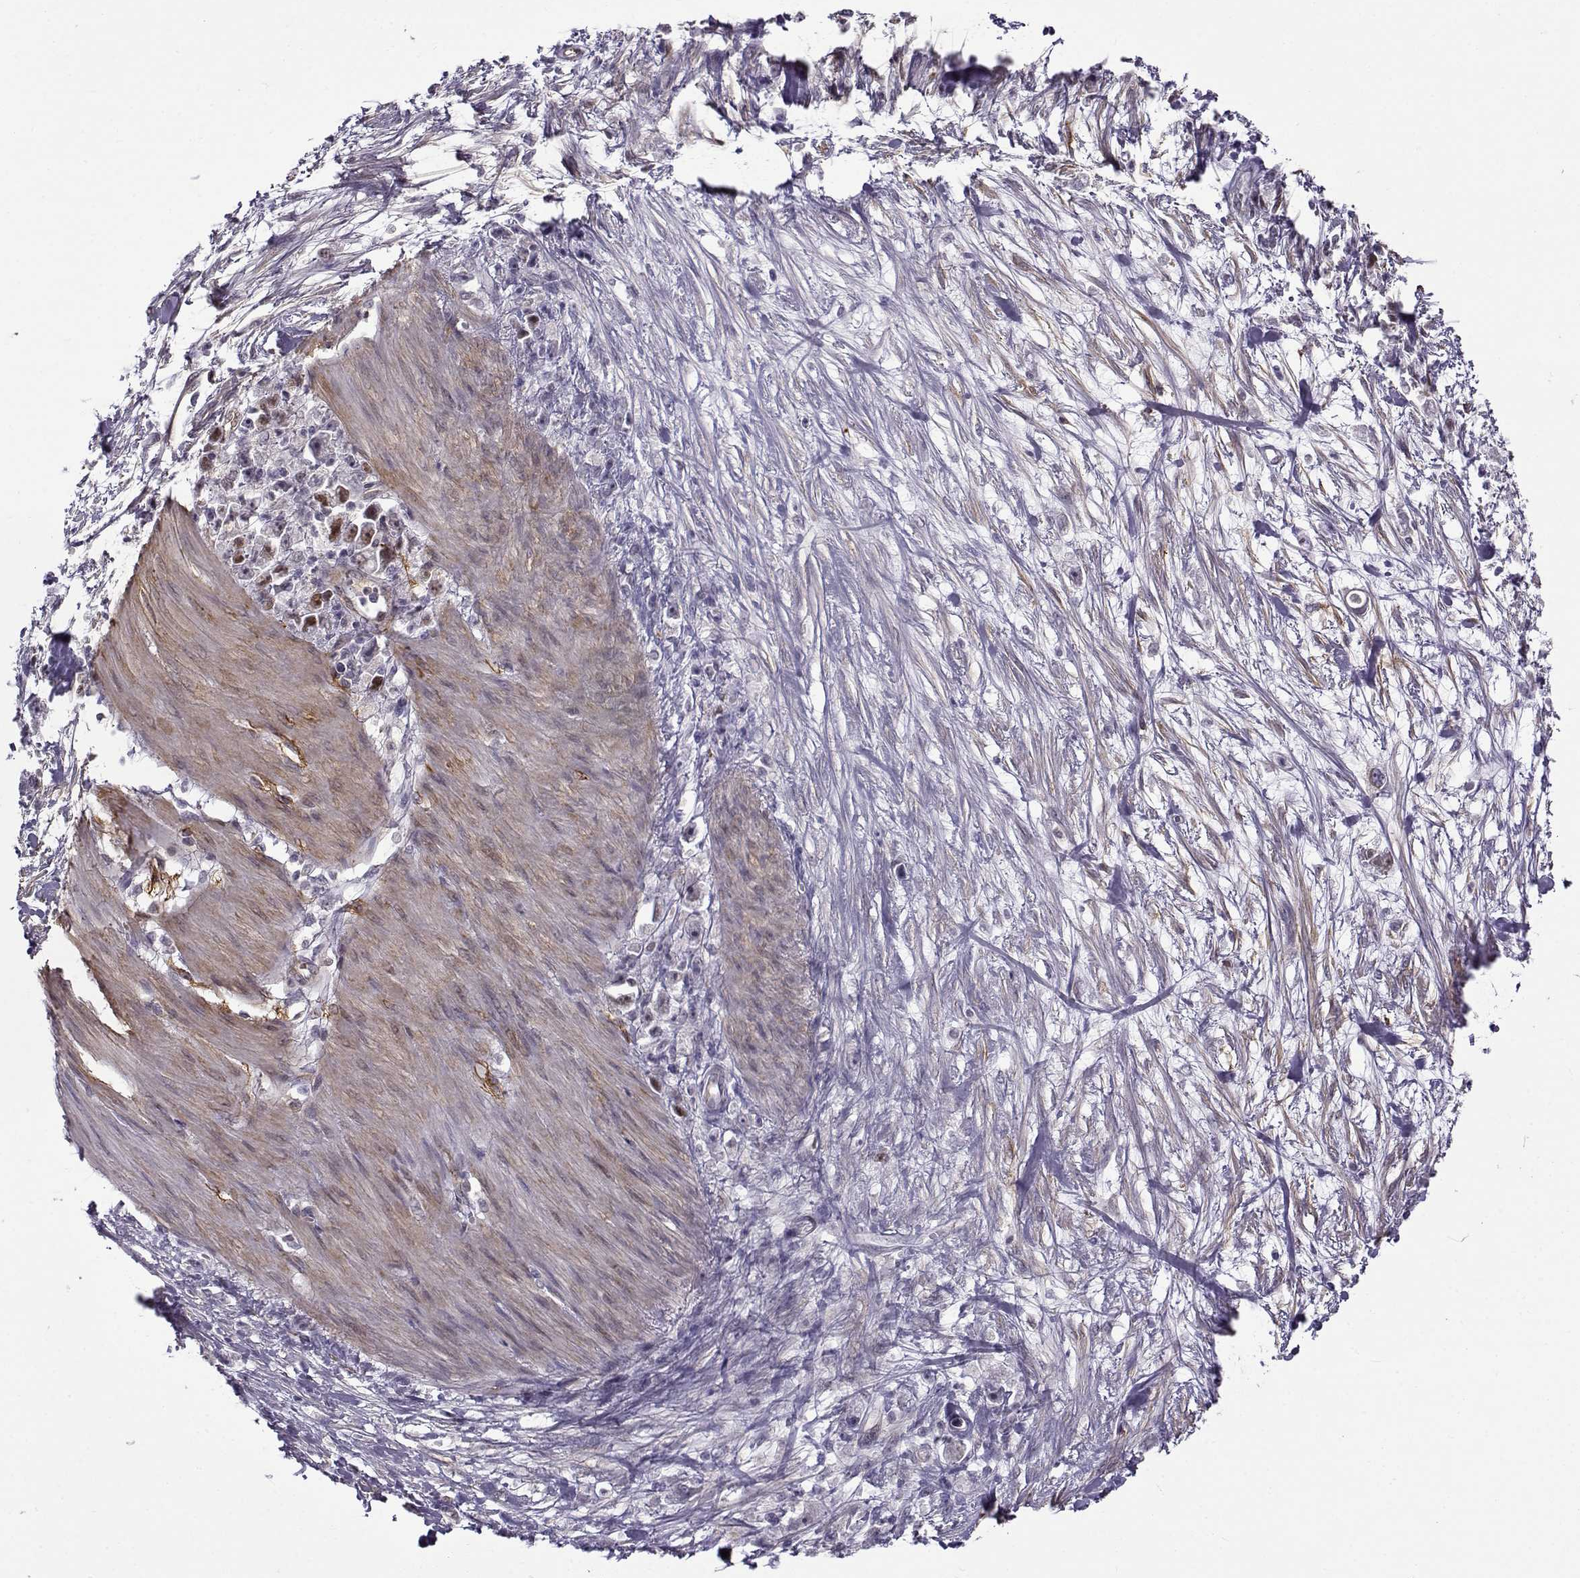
{"staining": {"intensity": "weak", "quantity": "25%-75%", "location": "cytoplasmic/membranous"}, "tissue": "stomach cancer", "cell_type": "Tumor cells", "image_type": "cancer", "snomed": [{"axis": "morphology", "description": "Adenocarcinoma, NOS"}, {"axis": "topography", "description": "Stomach"}], "caption": "Immunohistochemistry (IHC) (DAB (3,3'-diaminobenzidine)) staining of adenocarcinoma (stomach) reveals weak cytoplasmic/membranous protein positivity in approximately 25%-75% of tumor cells. (IHC, brightfield microscopy, high magnification).", "gene": "BACH1", "patient": {"sex": "female", "age": 59}}